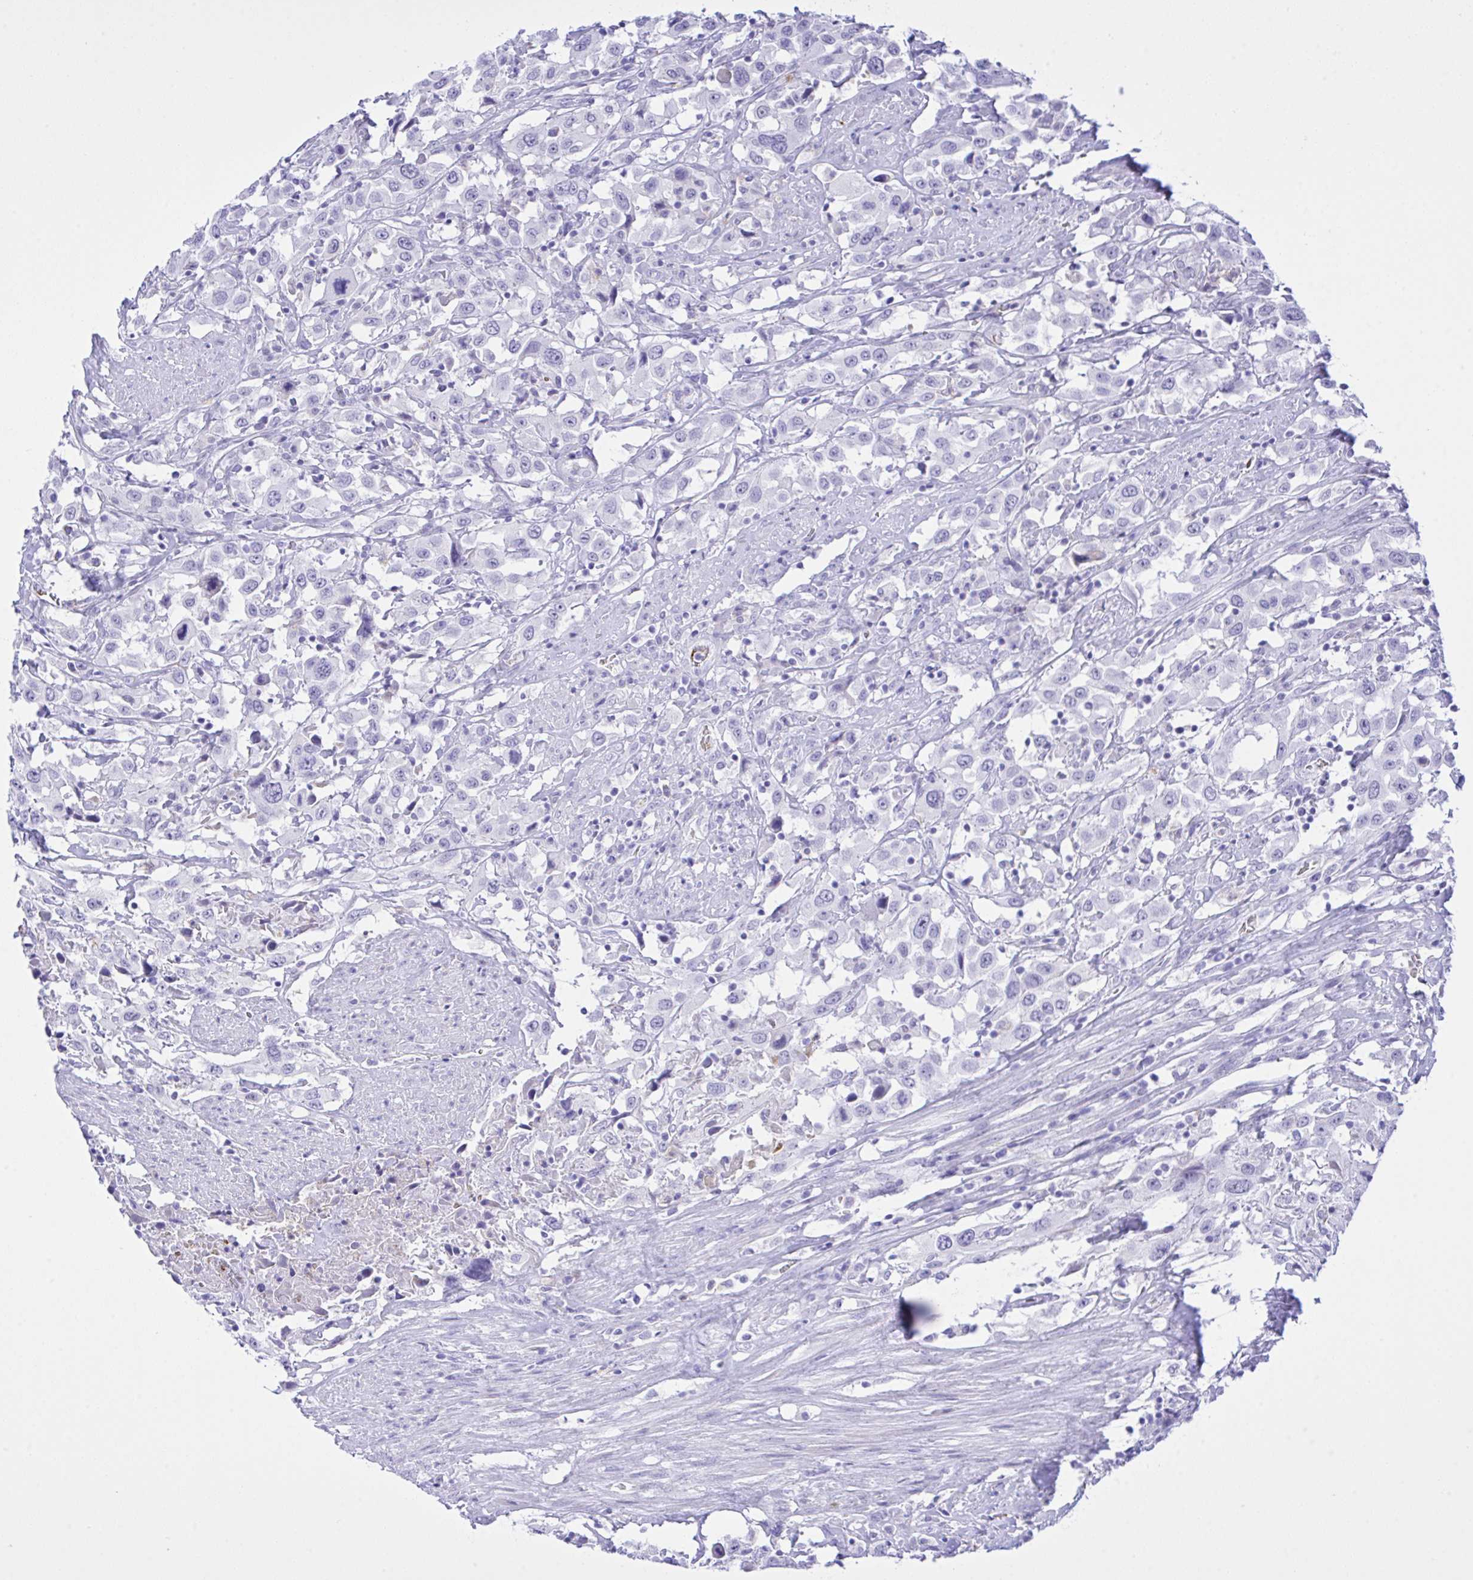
{"staining": {"intensity": "negative", "quantity": "none", "location": "none"}, "tissue": "urothelial cancer", "cell_type": "Tumor cells", "image_type": "cancer", "snomed": [{"axis": "morphology", "description": "Urothelial carcinoma, High grade"}, {"axis": "topography", "description": "Urinary bladder"}], "caption": "Image shows no protein positivity in tumor cells of urothelial cancer tissue.", "gene": "ZNF221", "patient": {"sex": "male", "age": 61}}